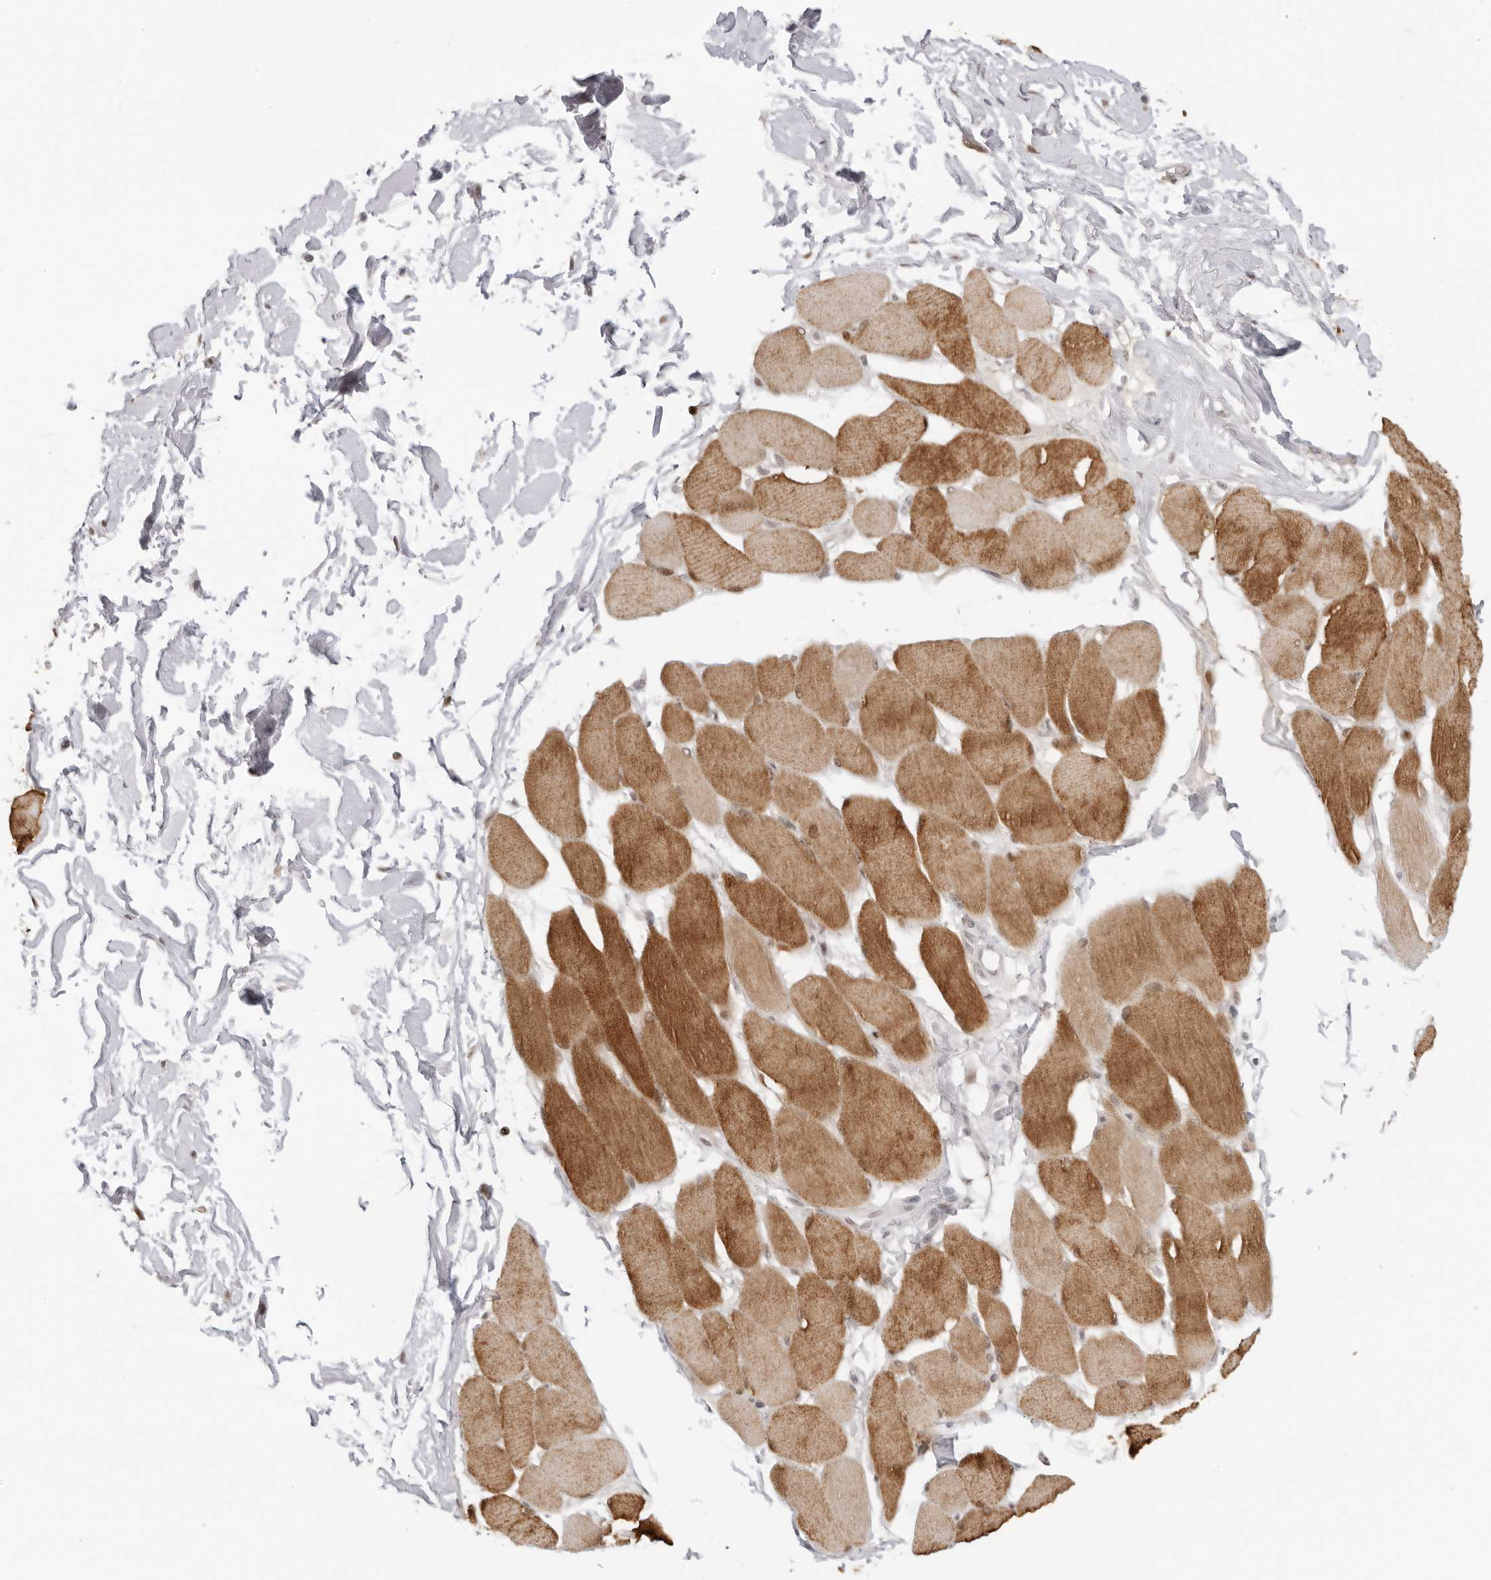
{"staining": {"intensity": "strong", "quantity": "25%-75%", "location": "cytoplasmic/membranous"}, "tissue": "skeletal muscle", "cell_type": "Myocytes", "image_type": "normal", "snomed": [{"axis": "morphology", "description": "Normal tissue, NOS"}, {"axis": "topography", "description": "Skin"}, {"axis": "topography", "description": "Skeletal muscle"}], "caption": "Human skeletal muscle stained with a brown dye shows strong cytoplasmic/membranous positive expression in approximately 25%-75% of myocytes.", "gene": "RNF146", "patient": {"sex": "male", "age": 83}}